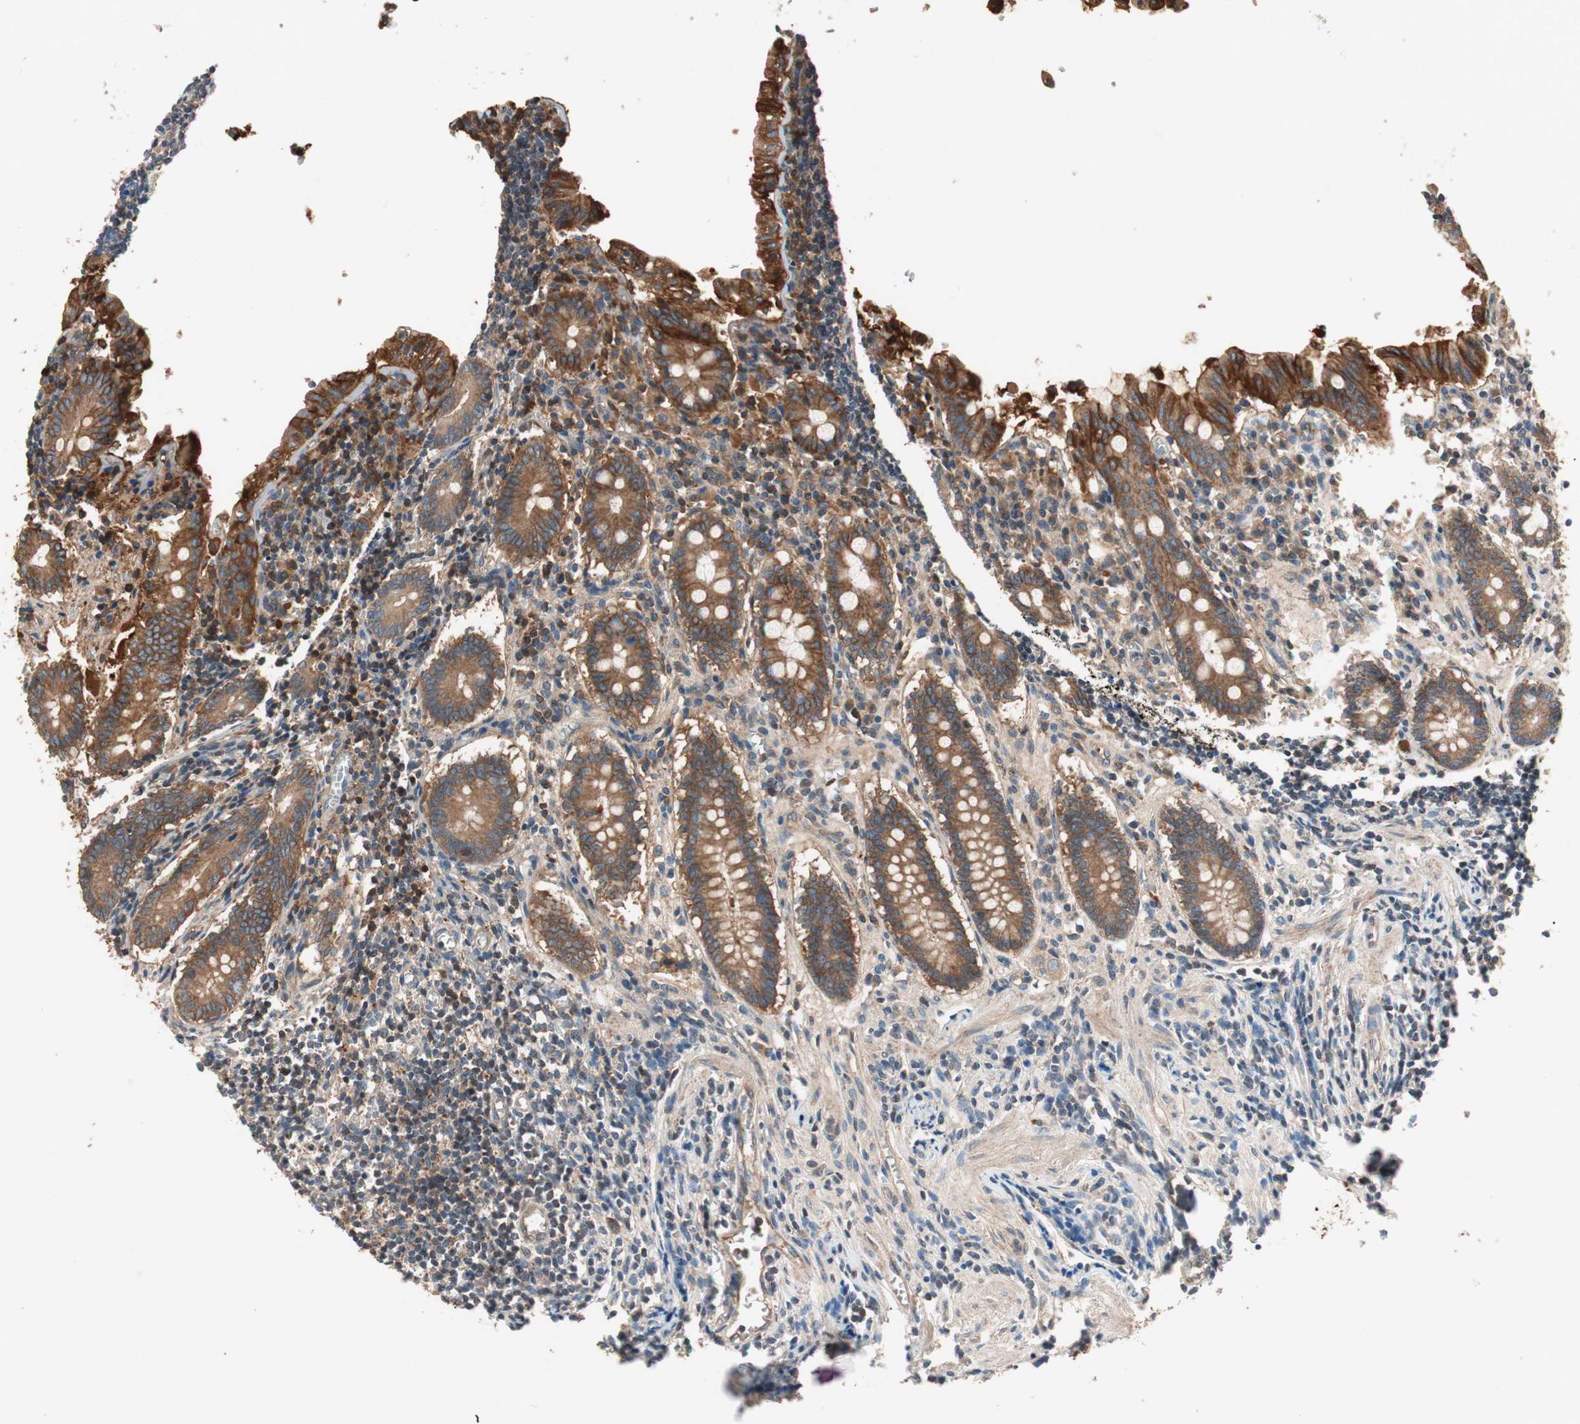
{"staining": {"intensity": "moderate", "quantity": ">75%", "location": "cytoplasmic/membranous"}, "tissue": "appendix", "cell_type": "Glandular cells", "image_type": "normal", "snomed": [{"axis": "morphology", "description": "Normal tissue, NOS"}, {"axis": "topography", "description": "Appendix"}], "caption": "Immunohistochemical staining of benign appendix exhibits medium levels of moderate cytoplasmic/membranous expression in about >75% of glandular cells. (Stains: DAB in brown, nuclei in blue, Microscopy: brightfield microscopy at high magnification).", "gene": "HPN", "patient": {"sex": "female", "age": 50}}